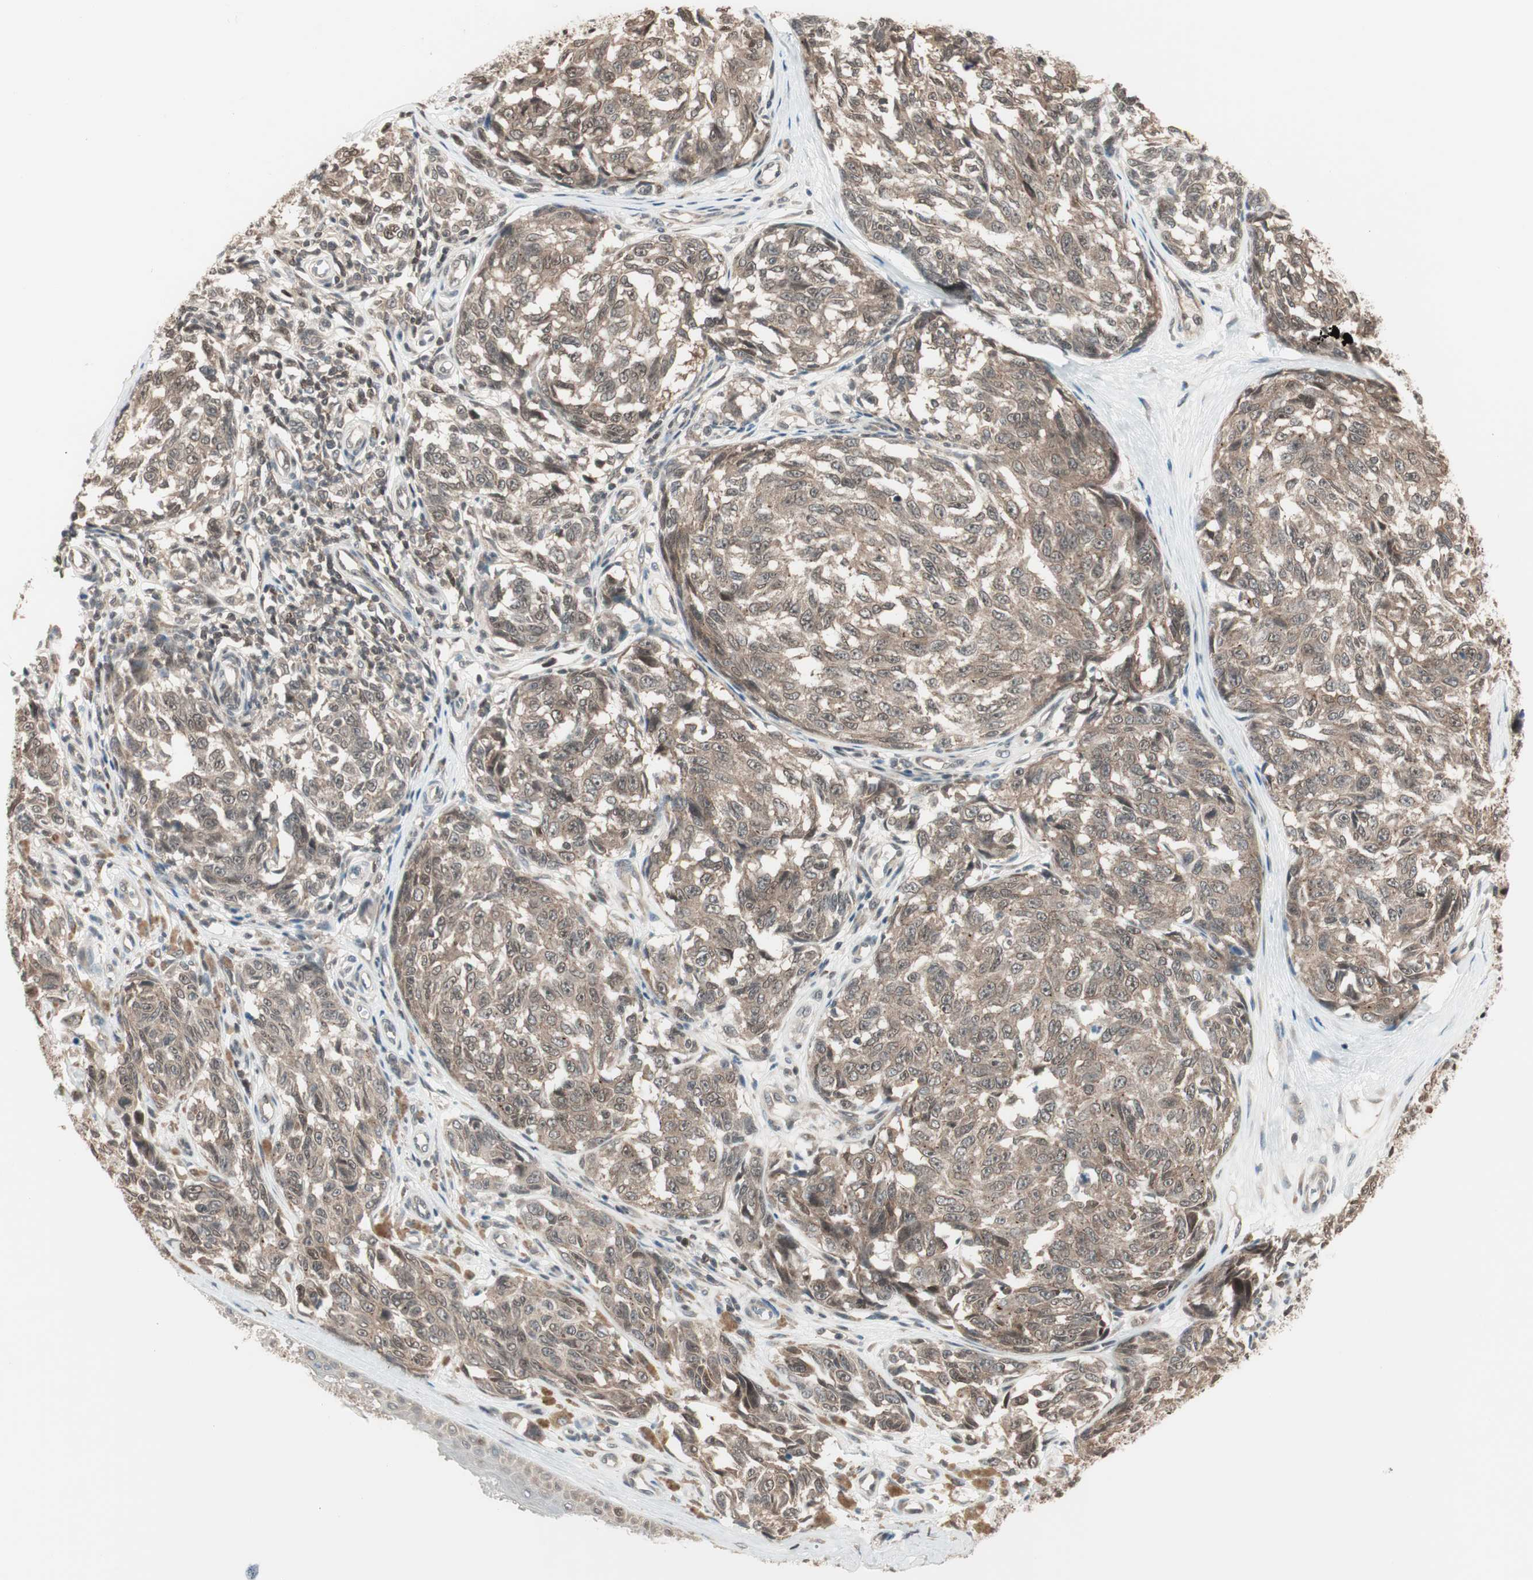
{"staining": {"intensity": "weak", "quantity": ">75%", "location": "cytoplasmic/membranous"}, "tissue": "melanoma", "cell_type": "Tumor cells", "image_type": "cancer", "snomed": [{"axis": "morphology", "description": "Malignant melanoma, NOS"}, {"axis": "topography", "description": "Skin"}], "caption": "Malignant melanoma stained with a protein marker demonstrates weak staining in tumor cells.", "gene": "UBE2I", "patient": {"sex": "female", "age": 64}}